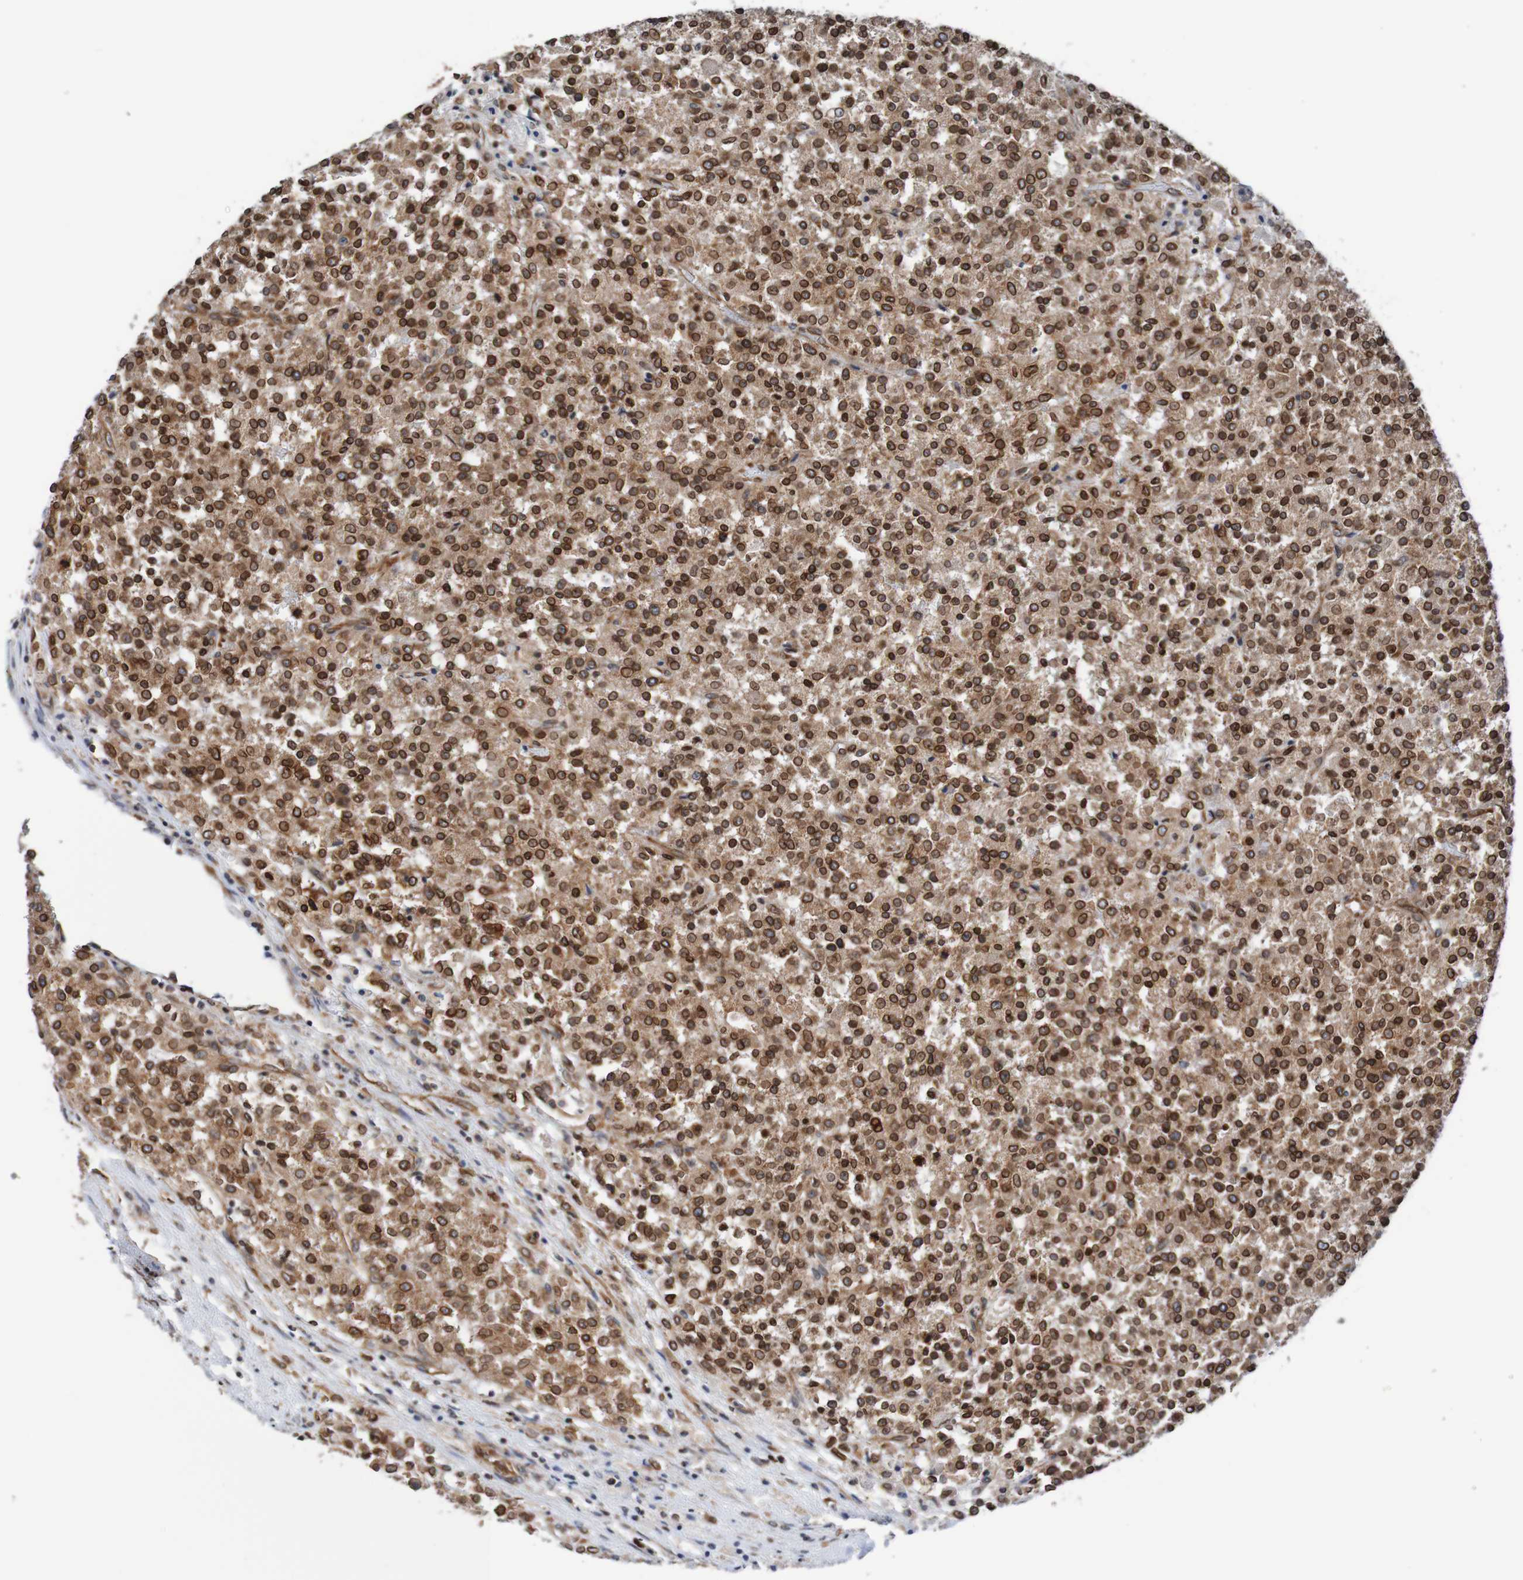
{"staining": {"intensity": "strong", "quantity": ">75%", "location": "cytoplasmic/membranous,nuclear"}, "tissue": "testis cancer", "cell_type": "Tumor cells", "image_type": "cancer", "snomed": [{"axis": "morphology", "description": "Seminoma, NOS"}, {"axis": "topography", "description": "Testis"}], "caption": "Human testis seminoma stained with a protein marker displays strong staining in tumor cells.", "gene": "TMEM109", "patient": {"sex": "male", "age": 59}}